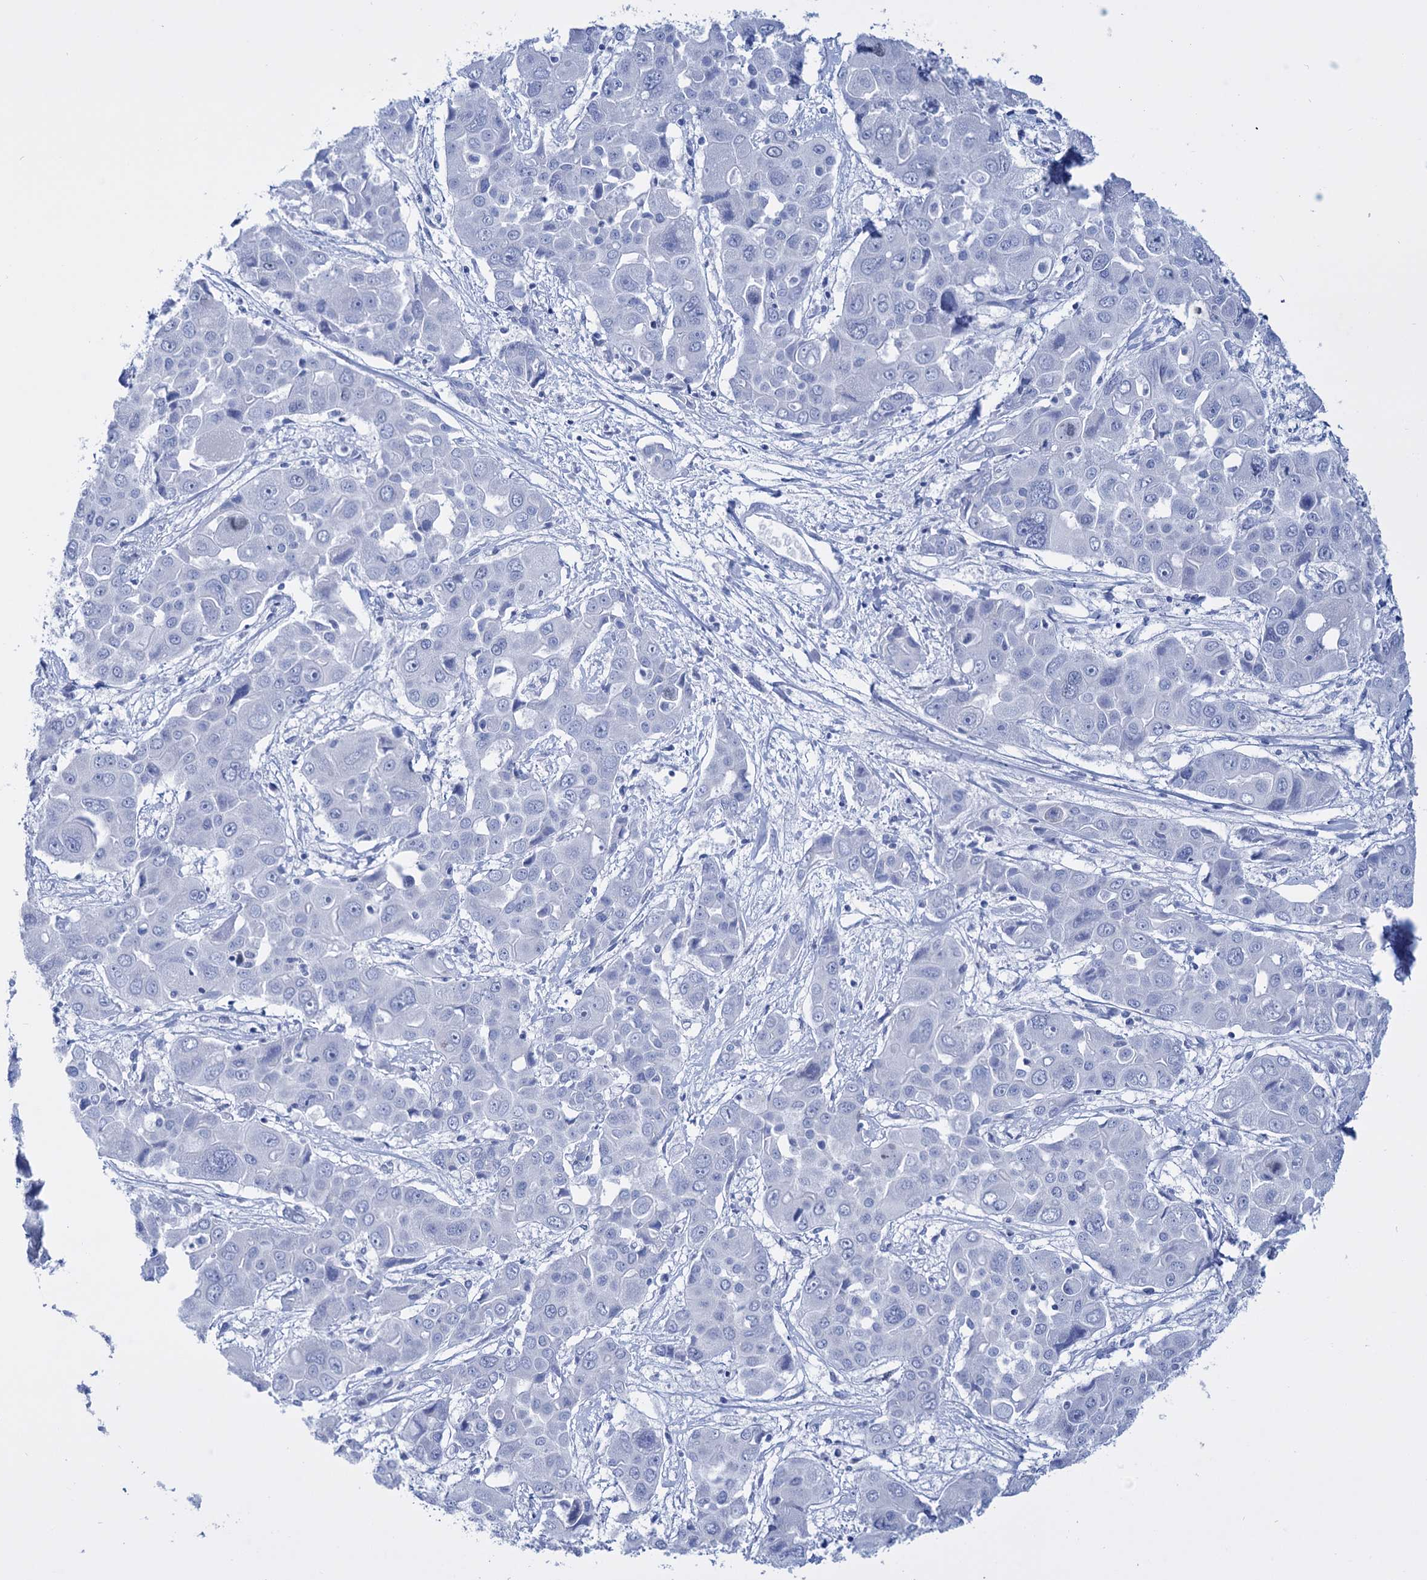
{"staining": {"intensity": "negative", "quantity": "none", "location": "none"}, "tissue": "liver cancer", "cell_type": "Tumor cells", "image_type": "cancer", "snomed": [{"axis": "morphology", "description": "Cholangiocarcinoma"}, {"axis": "topography", "description": "Liver"}], "caption": "Liver cancer (cholangiocarcinoma) stained for a protein using immunohistochemistry (IHC) demonstrates no expression tumor cells.", "gene": "FBXW12", "patient": {"sex": "male", "age": 67}}